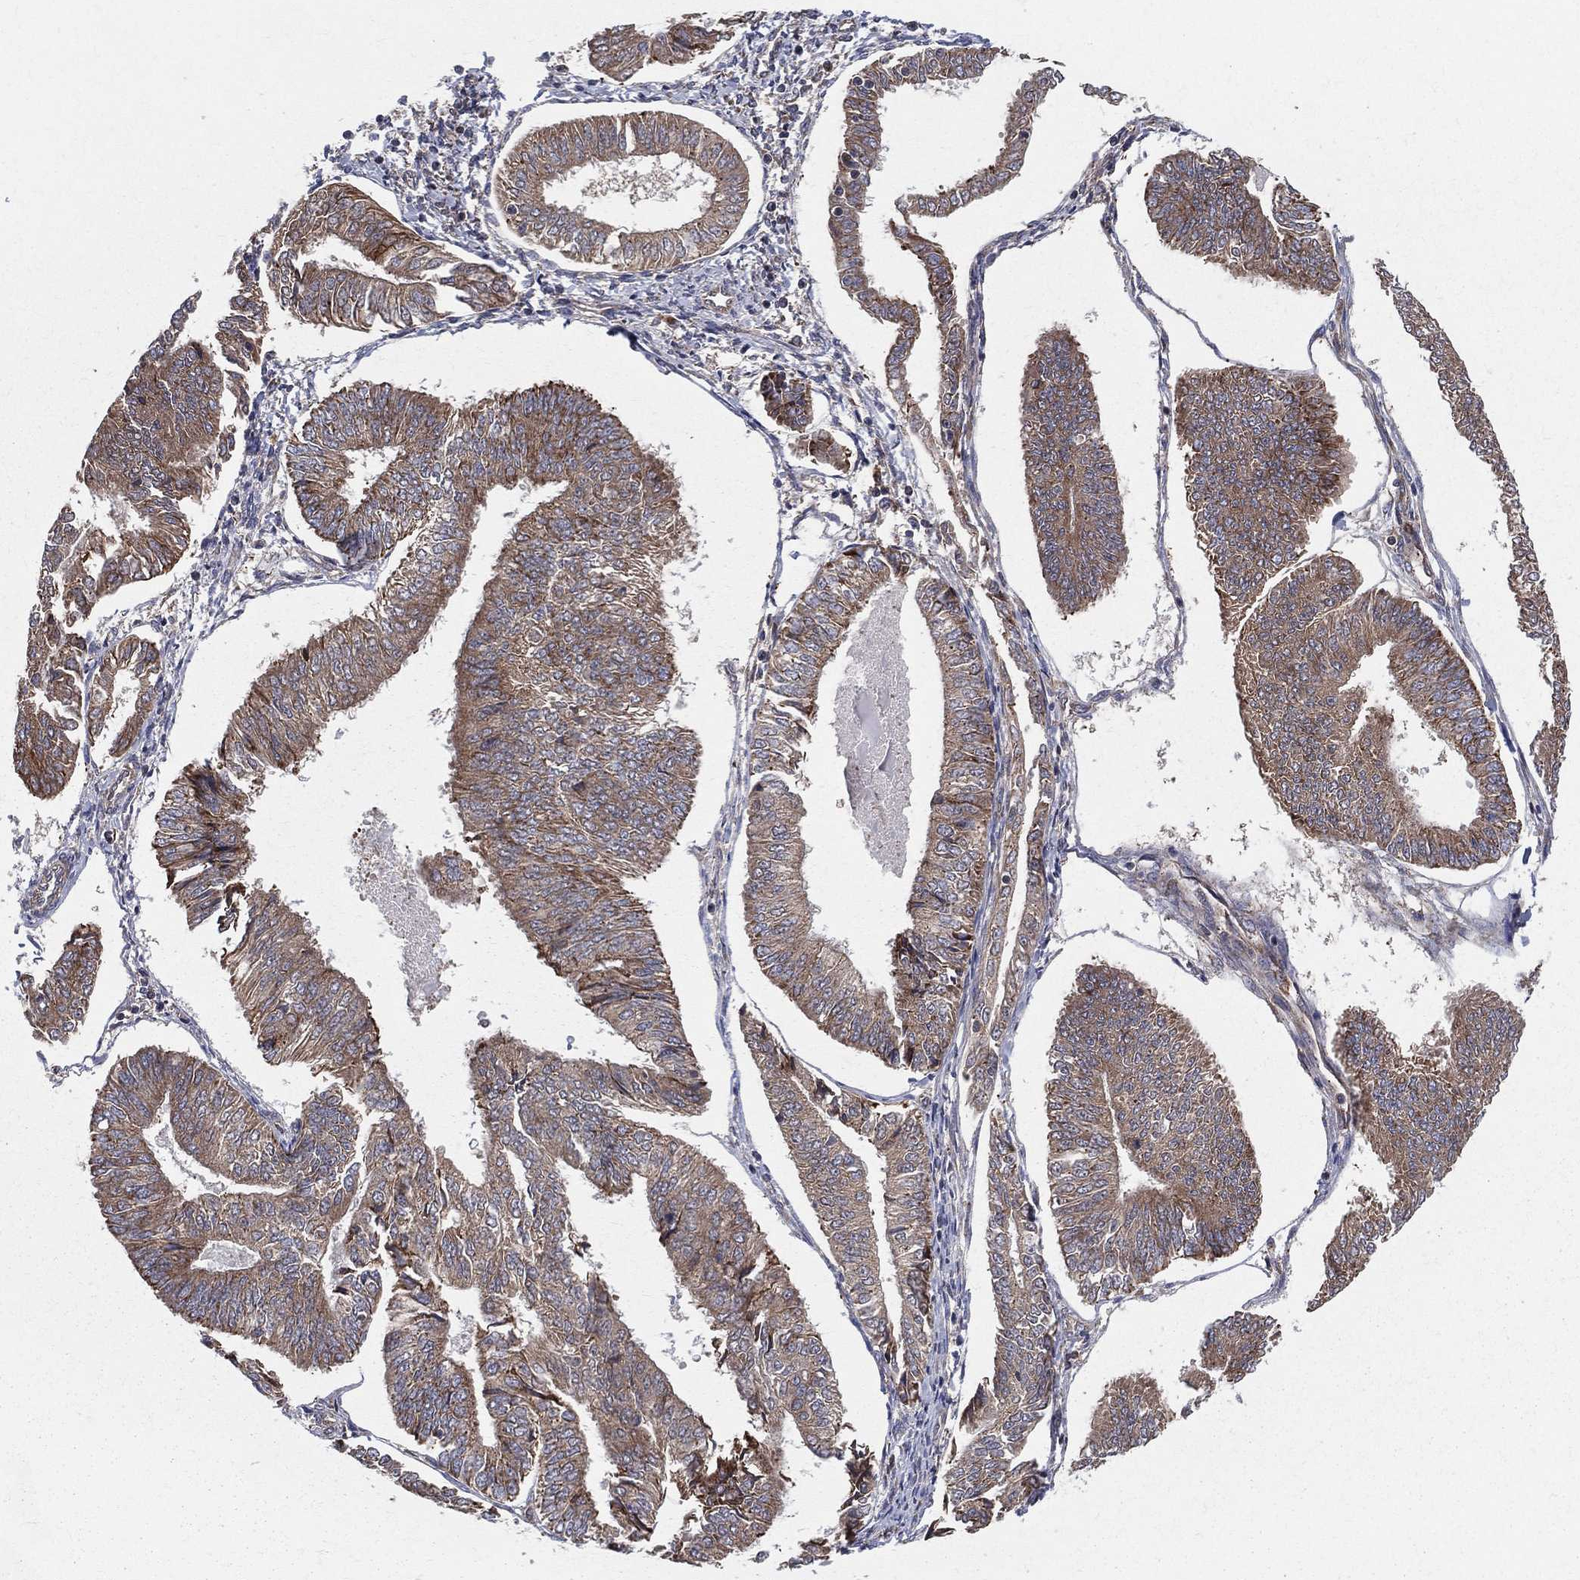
{"staining": {"intensity": "moderate", "quantity": ">75%", "location": "cytoplasmic/membranous"}, "tissue": "endometrial cancer", "cell_type": "Tumor cells", "image_type": "cancer", "snomed": [{"axis": "morphology", "description": "Adenocarcinoma, NOS"}, {"axis": "topography", "description": "Endometrium"}], "caption": "This micrograph demonstrates IHC staining of human endometrial cancer (adenocarcinoma), with medium moderate cytoplasmic/membranous expression in approximately >75% of tumor cells.", "gene": "MIX23", "patient": {"sex": "female", "age": 58}}